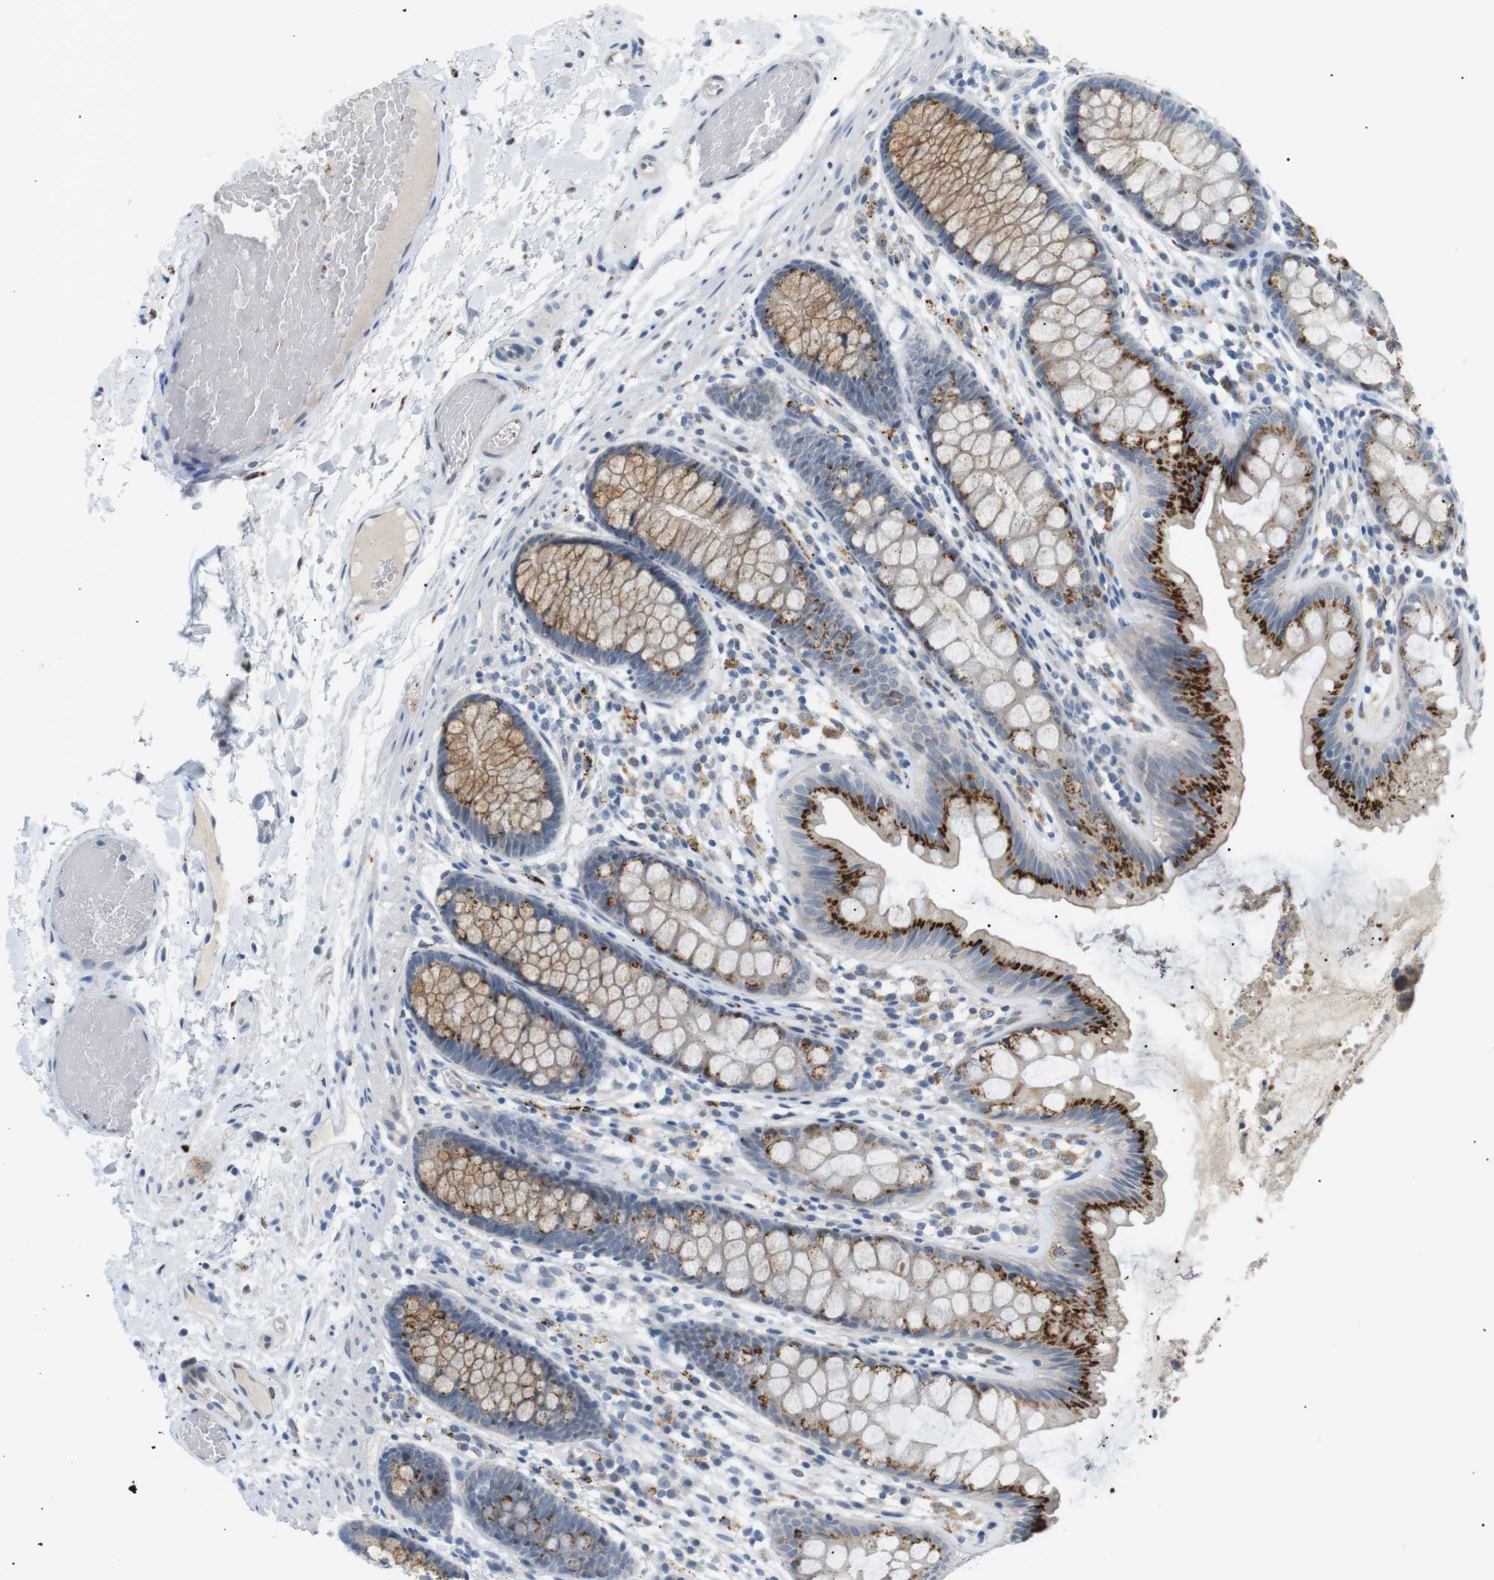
{"staining": {"intensity": "negative", "quantity": "none", "location": "none"}, "tissue": "colon", "cell_type": "Endothelial cells", "image_type": "normal", "snomed": [{"axis": "morphology", "description": "Normal tissue, NOS"}, {"axis": "topography", "description": "Colon"}], "caption": "Human colon stained for a protein using immunohistochemistry reveals no positivity in endothelial cells.", "gene": "B4GALNT2", "patient": {"sex": "female", "age": 56}}